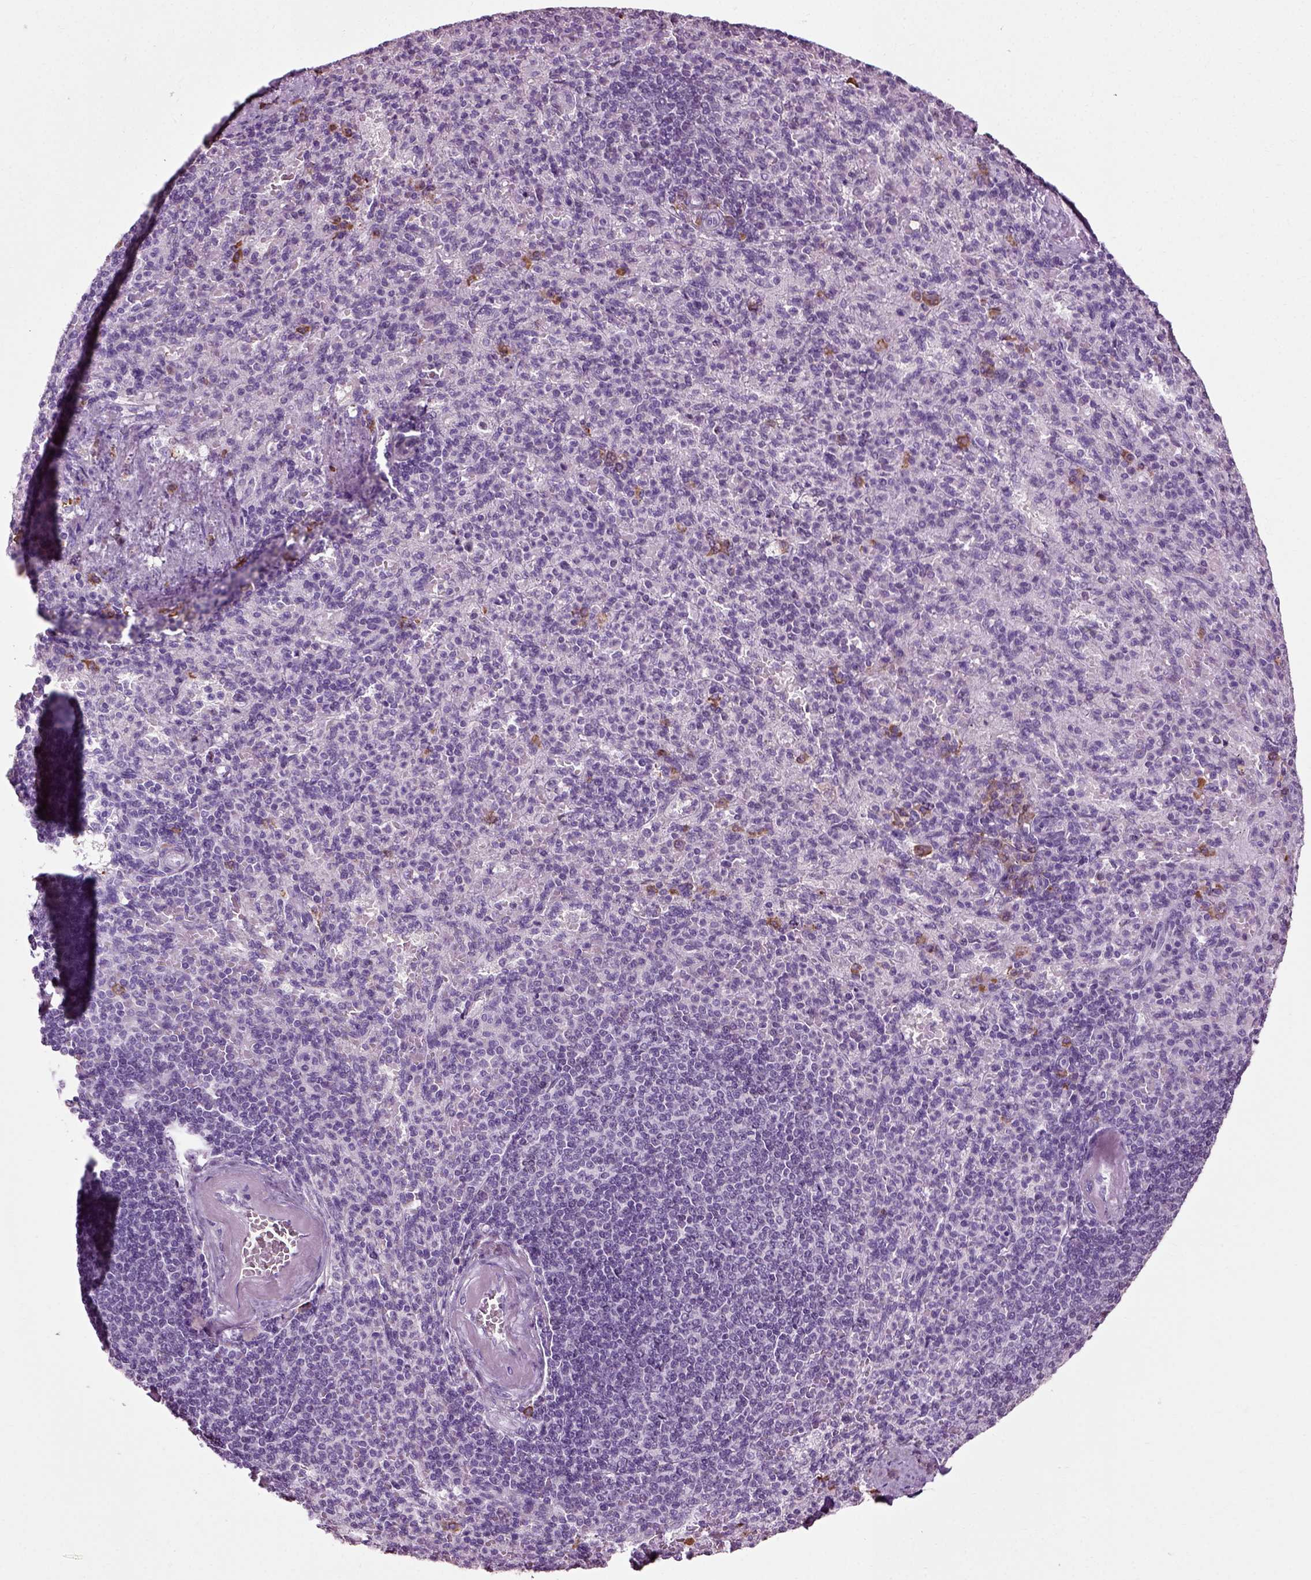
{"staining": {"intensity": "moderate", "quantity": "<25%", "location": "cytoplasmic/membranous"}, "tissue": "spleen", "cell_type": "Cells in red pulp", "image_type": "normal", "snomed": [{"axis": "morphology", "description": "Normal tissue, NOS"}, {"axis": "topography", "description": "Spleen"}], "caption": "The histopathology image exhibits immunohistochemical staining of benign spleen. There is moderate cytoplasmic/membranous positivity is appreciated in about <25% of cells in red pulp.", "gene": "SLC26A8", "patient": {"sex": "female", "age": 74}}